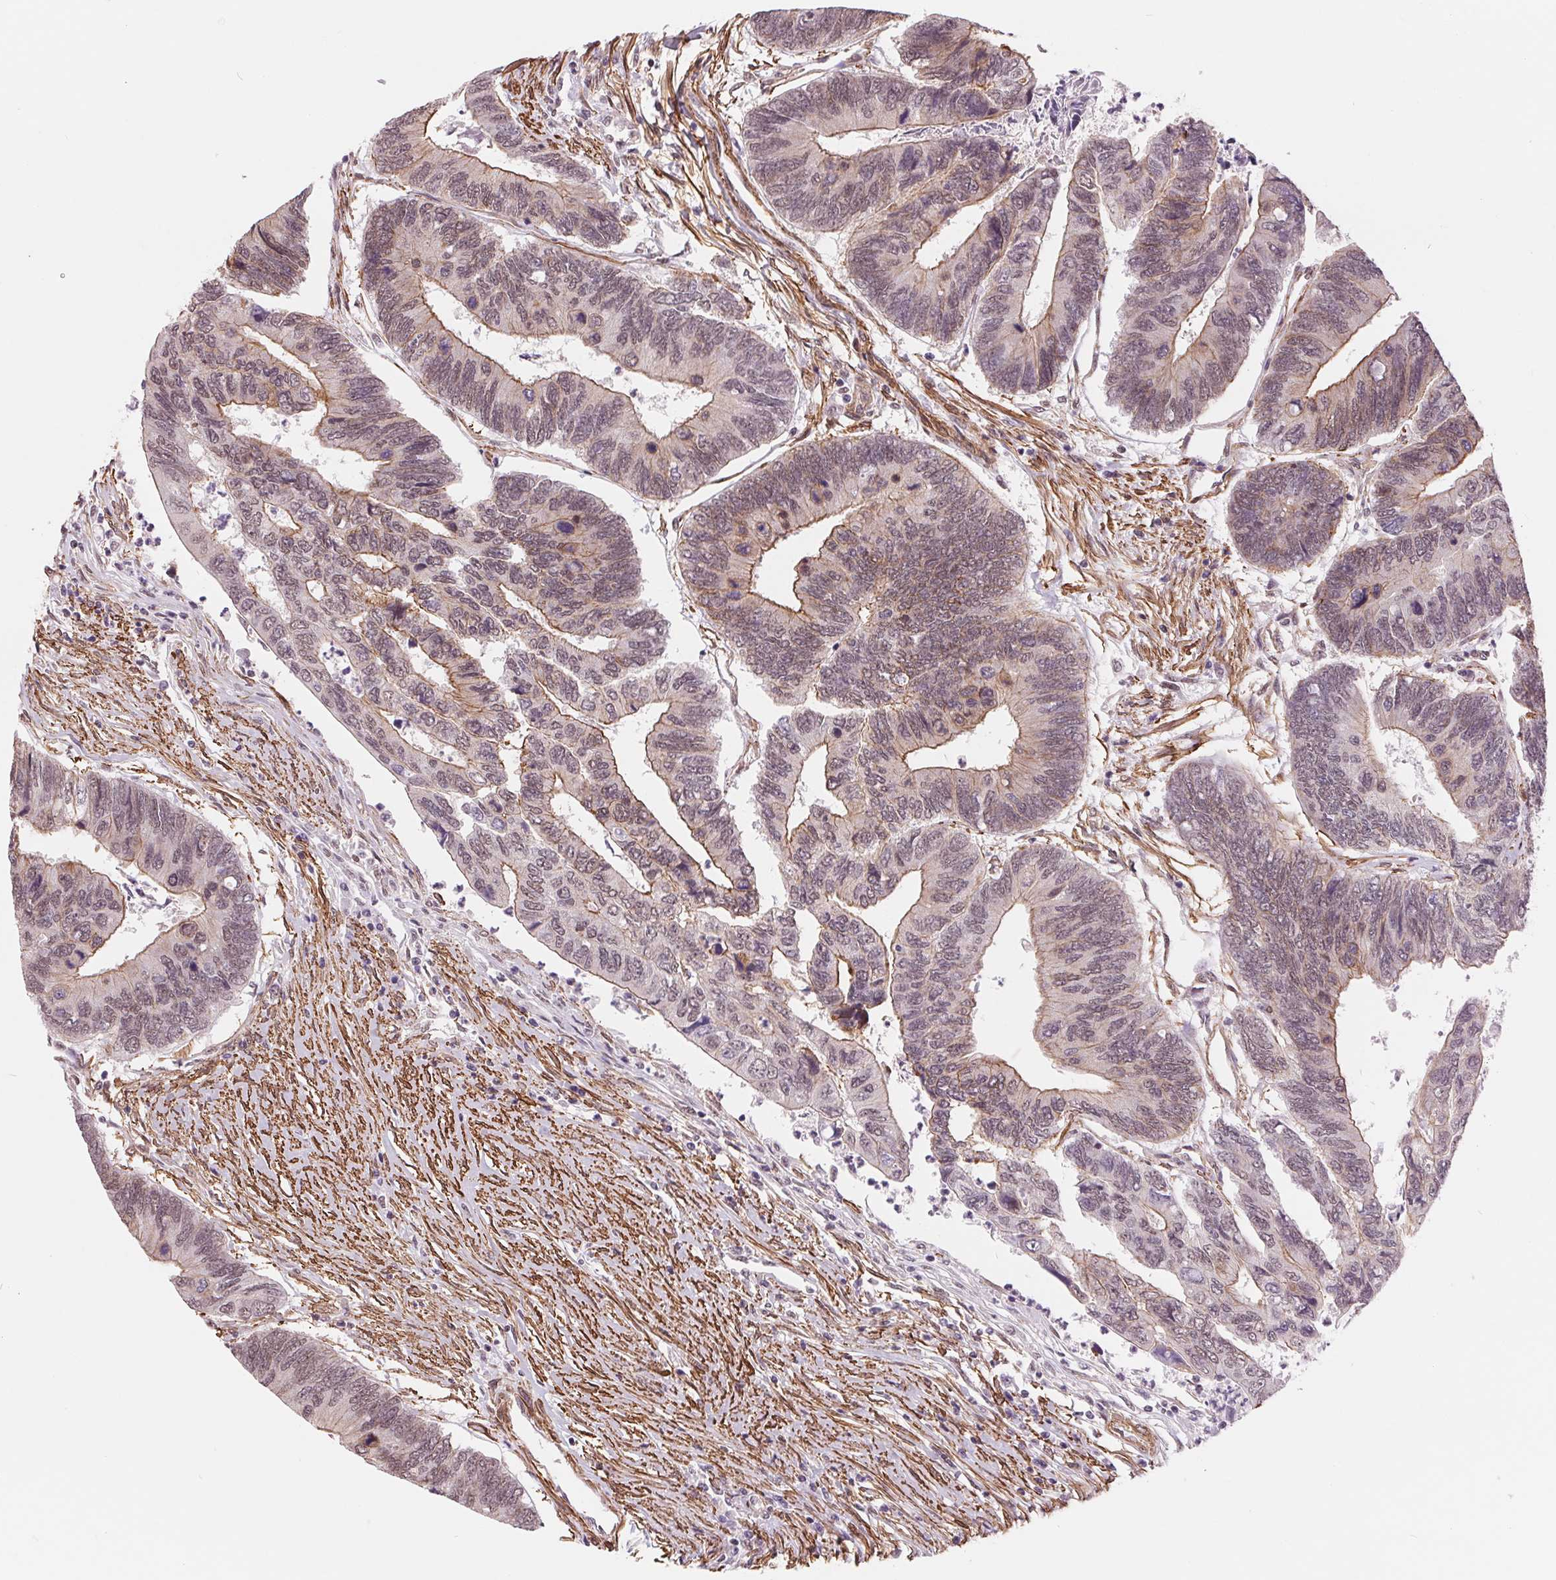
{"staining": {"intensity": "moderate", "quantity": "25%-75%", "location": "cytoplasmic/membranous"}, "tissue": "colorectal cancer", "cell_type": "Tumor cells", "image_type": "cancer", "snomed": [{"axis": "morphology", "description": "Adenocarcinoma, NOS"}, {"axis": "topography", "description": "Colon"}], "caption": "DAB immunohistochemical staining of human colorectal adenocarcinoma demonstrates moderate cytoplasmic/membranous protein staining in about 25%-75% of tumor cells.", "gene": "BCAT1", "patient": {"sex": "female", "age": 67}}